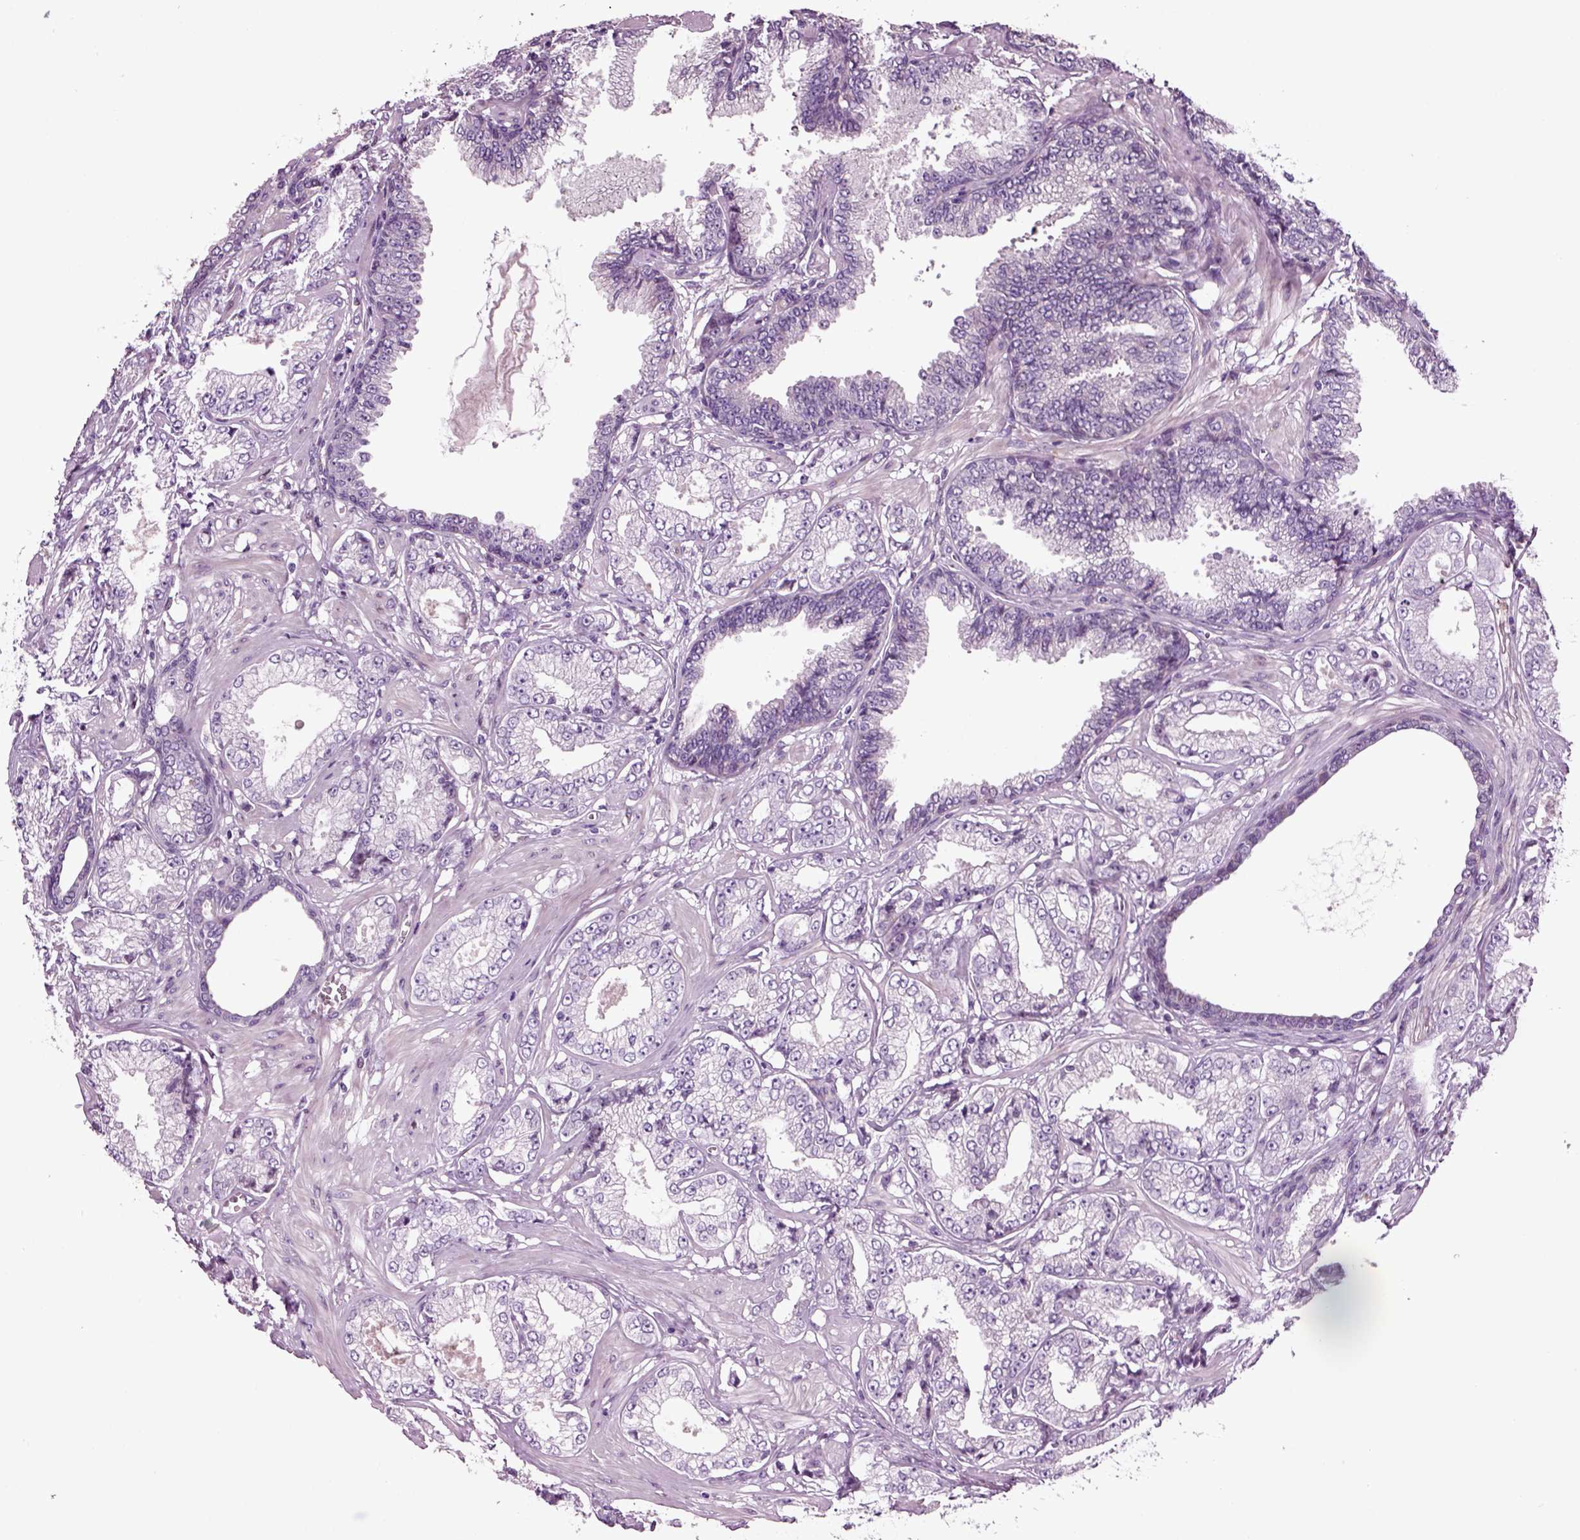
{"staining": {"intensity": "negative", "quantity": "none", "location": "none"}, "tissue": "prostate cancer", "cell_type": "Tumor cells", "image_type": "cancer", "snomed": [{"axis": "morphology", "description": "Adenocarcinoma, NOS"}, {"axis": "topography", "description": "Prostate"}], "caption": "This is an IHC image of human prostate cancer (adenocarcinoma). There is no expression in tumor cells.", "gene": "ARID3A", "patient": {"sex": "male", "age": 64}}